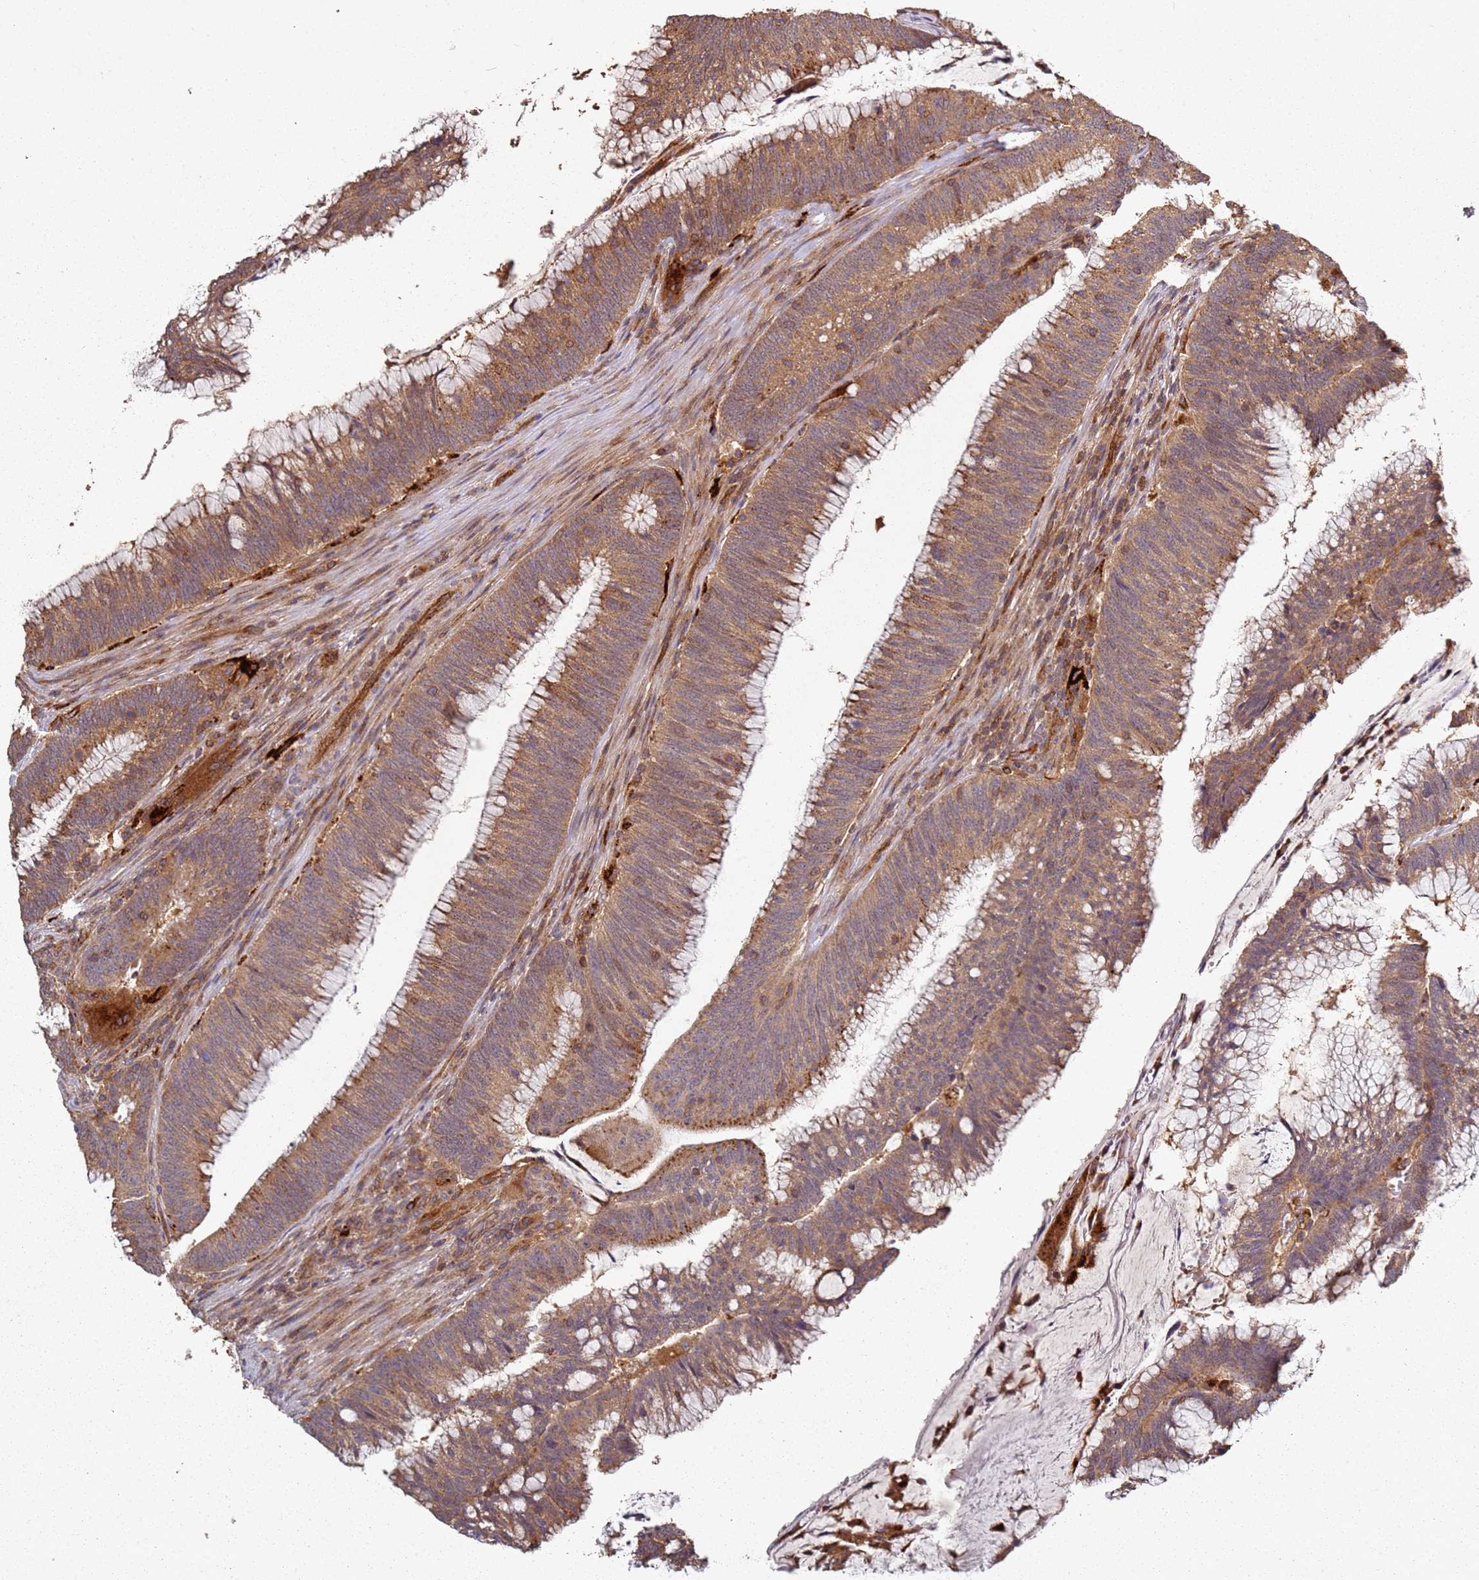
{"staining": {"intensity": "moderate", "quantity": ">75%", "location": "cytoplasmic/membranous"}, "tissue": "colorectal cancer", "cell_type": "Tumor cells", "image_type": "cancer", "snomed": [{"axis": "morphology", "description": "Adenocarcinoma, NOS"}, {"axis": "topography", "description": "Rectum"}], "caption": "This histopathology image shows immunohistochemistry staining of colorectal cancer, with medium moderate cytoplasmic/membranous positivity in about >75% of tumor cells.", "gene": "SCGB2B2", "patient": {"sex": "female", "age": 77}}